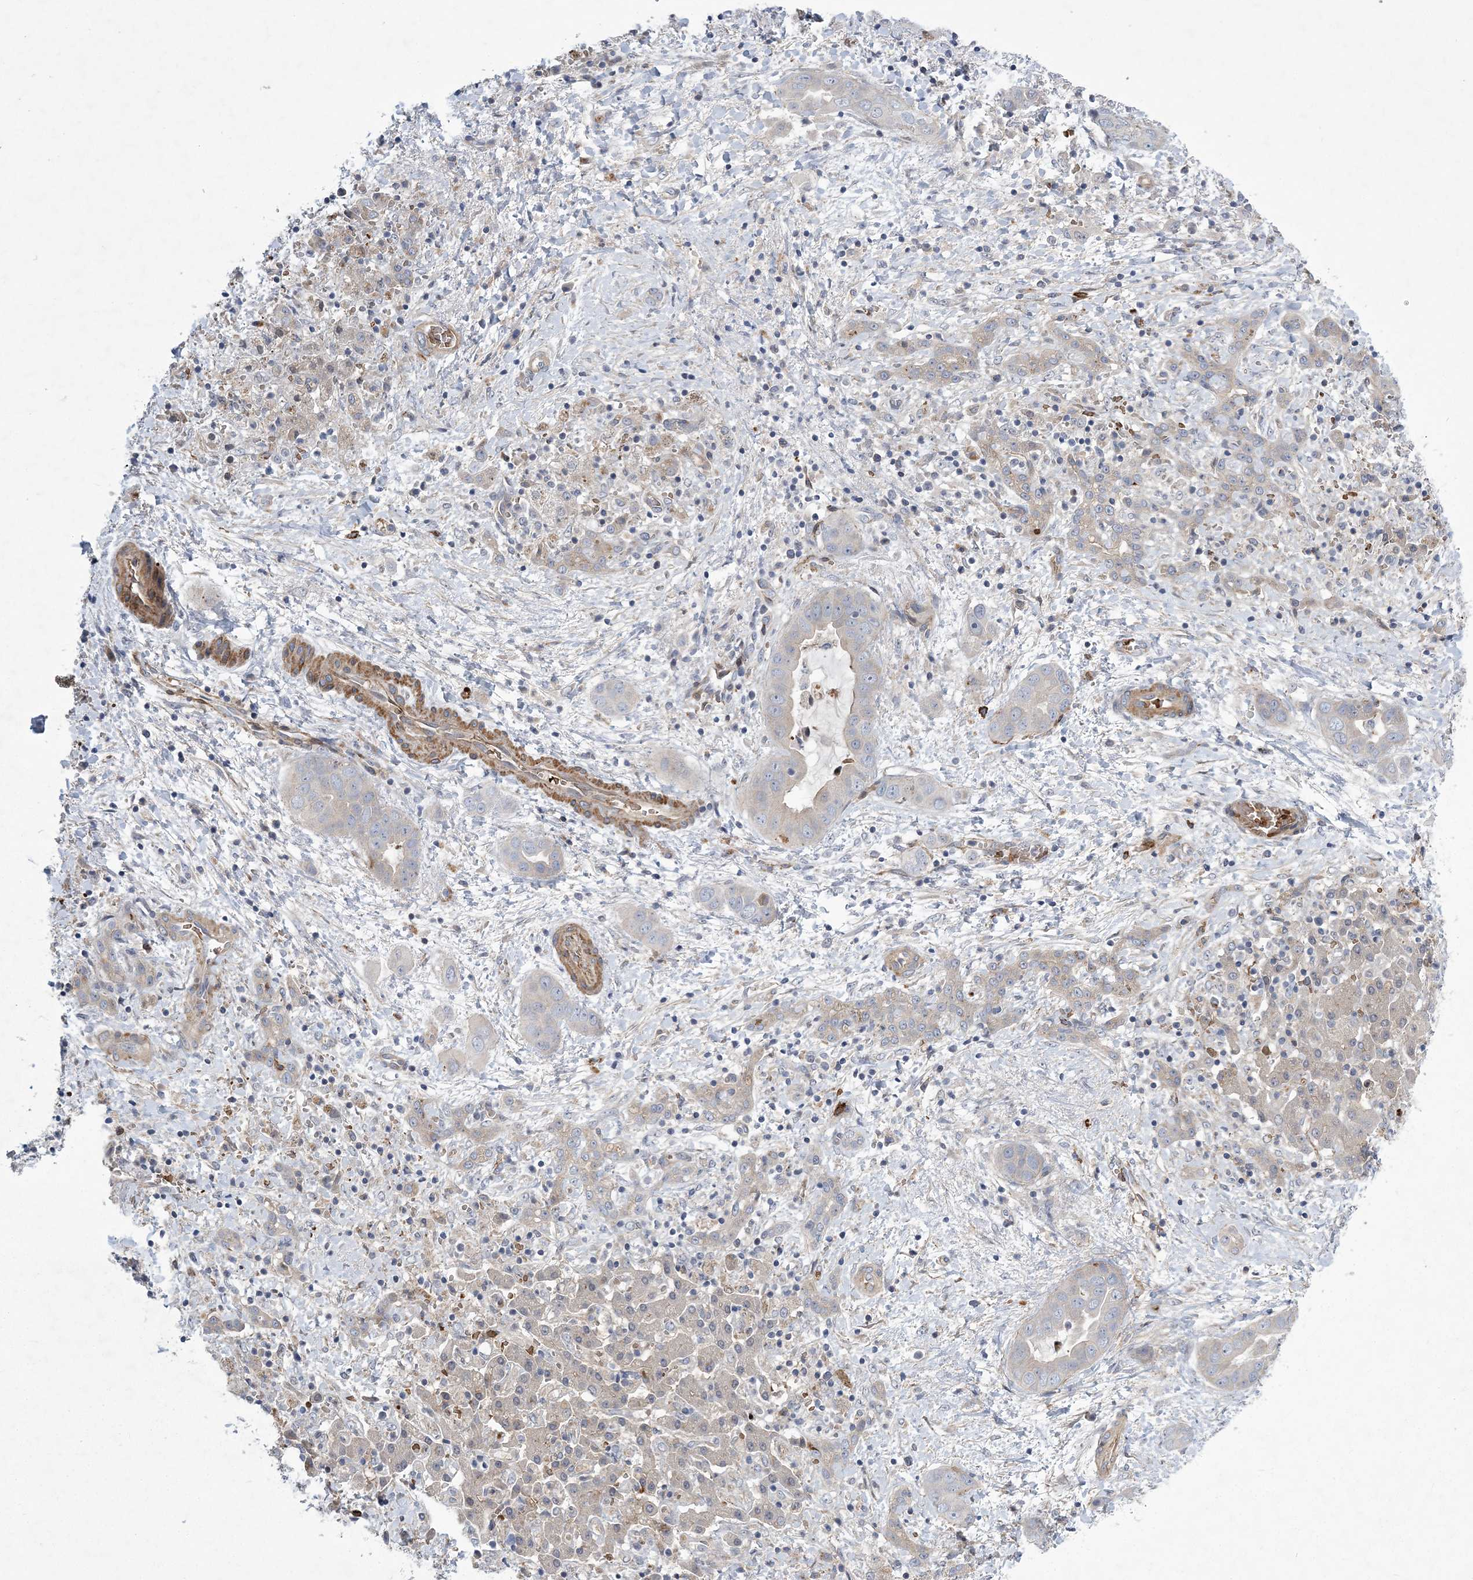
{"staining": {"intensity": "negative", "quantity": "none", "location": "none"}, "tissue": "liver cancer", "cell_type": "Tumor cells", "image_type": "cancer", "snomed": [{"axis": "morphology", "description": "Cholangiocarcinoma"}, {"axis": "topography", "description": "Liver"}], "caption": "Tumor cells are negative for brown protein staining in liver cancer (cholangiocarcinoma).", "gene": "CALN1", "patient": {"sex": "female", "age": 52}}